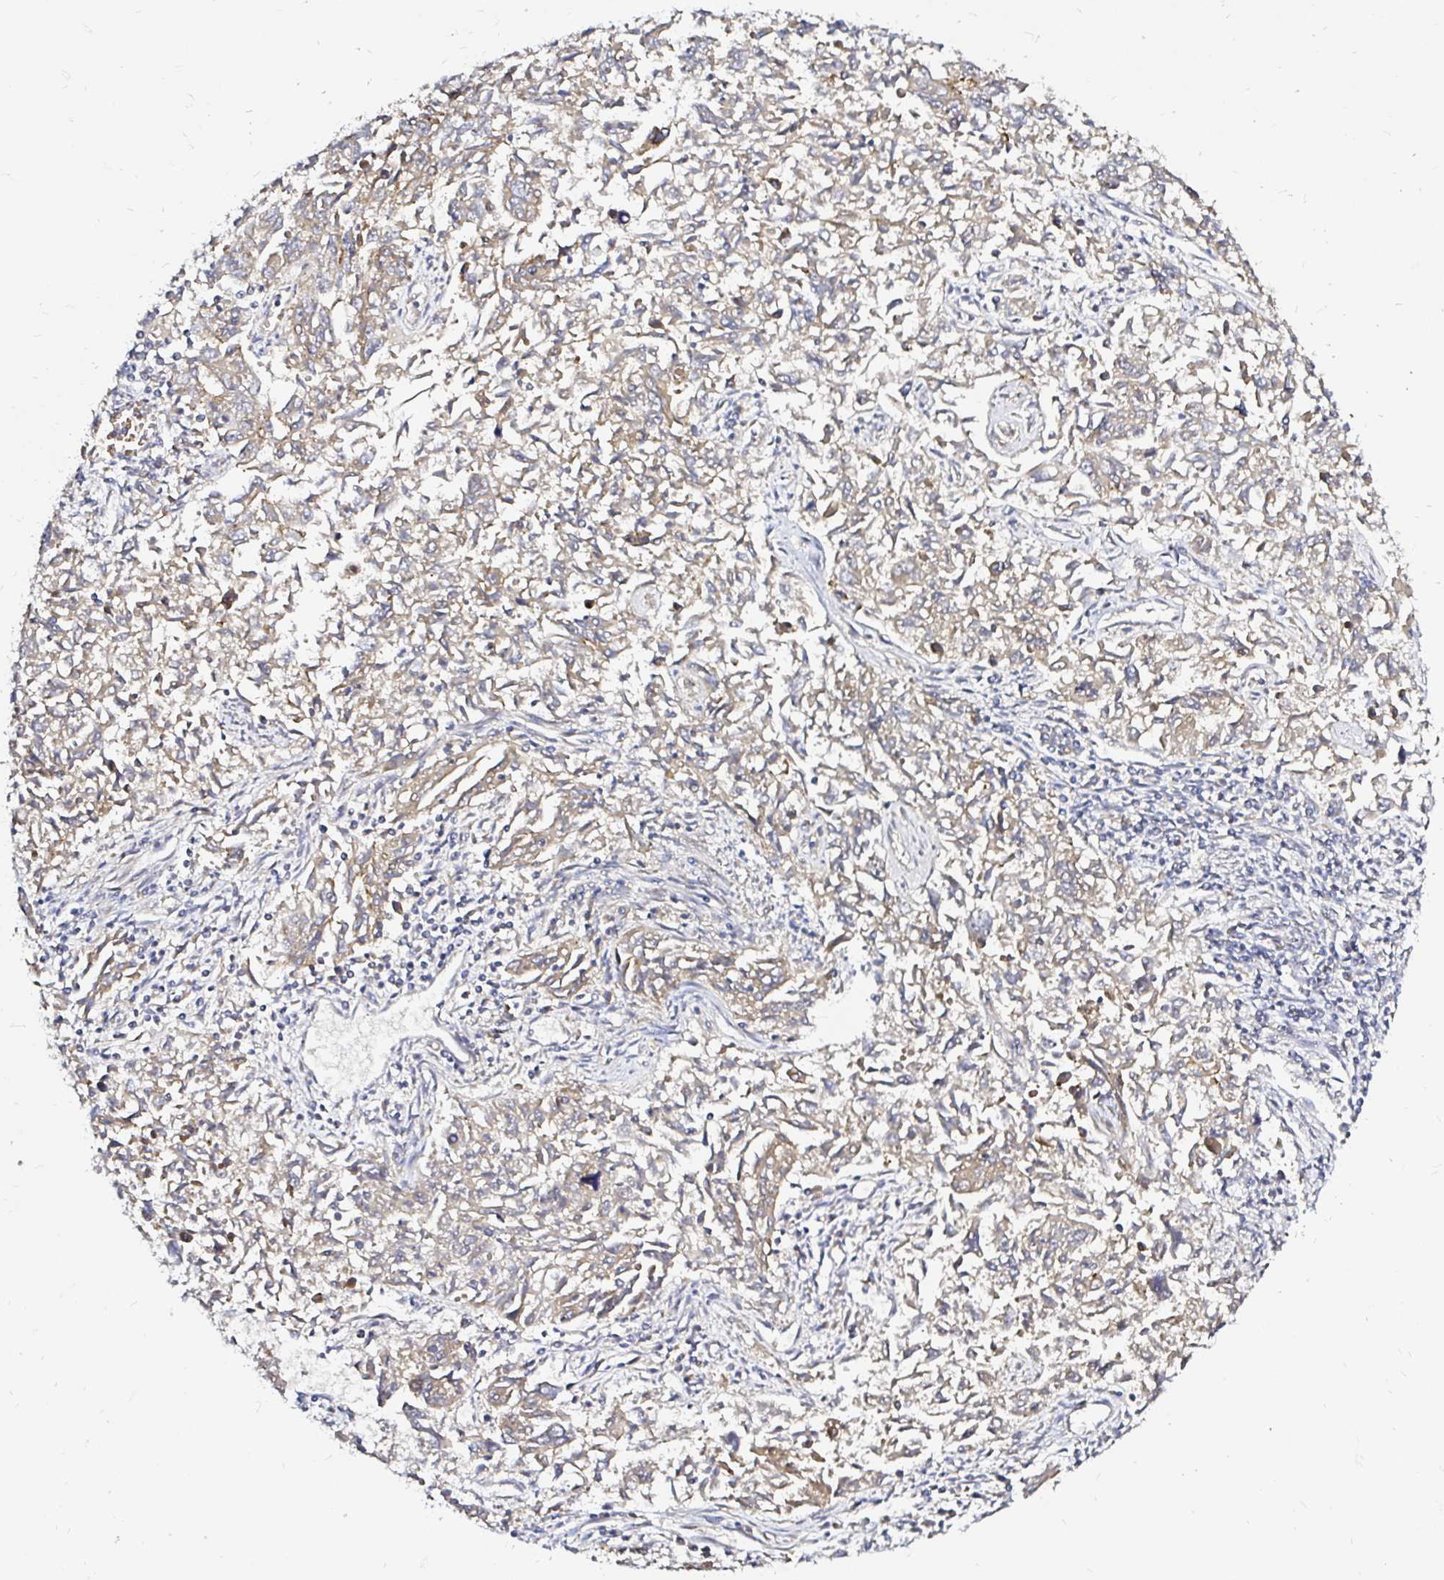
{"staining": {"intensity": "weak", "quantity": ">75%", "location": "cytoplasmic/membranous"}, "tissue": "endometrial cancer", "cell_type": "Tumor cells", "image_type": "cancer", "snomed": [{"axis": "morphology", "description": "Adenocarcinoma, NOS"}, {"axis": "topography", "description": "Endometrium"}], "caption": "DAB immunohistochemical staining of endometrial cancer (adenocarcinoma) displays weak cytoplasmic/membranous protein staining in approximately >75% of tumor cells.", "gene": "ARHGEF37", "patient": {"sex": "female", "age": 42}}